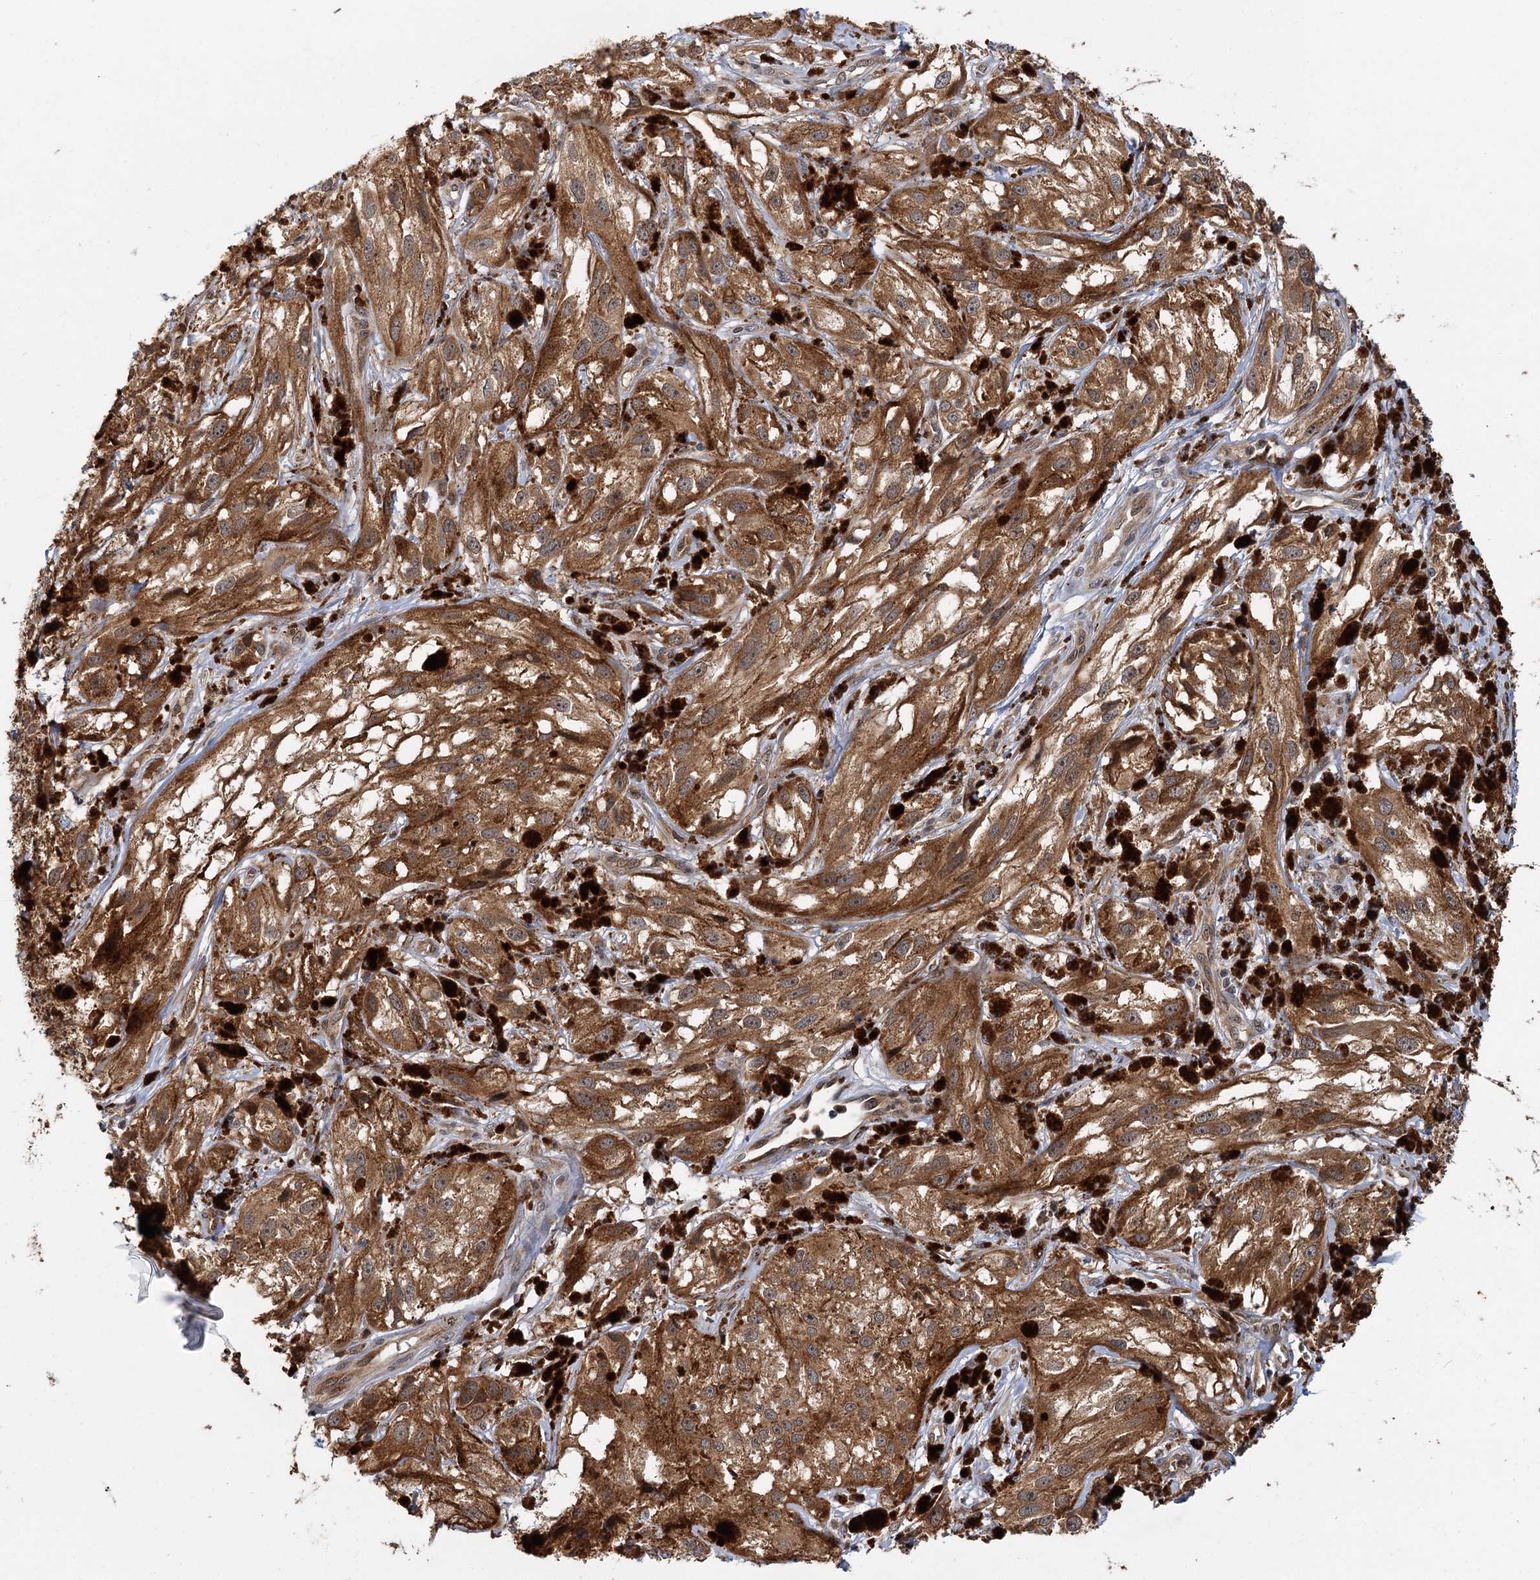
{"staining": {"intensity": "strong", "quantity": ">75%", "location": "cytoplasmic/membranous"}, "tissue": "melanoma", "cell_type": "Tumor cells", "image_type": "cancer", "snomed": [{"axis": "morphology", "description": "Malignant melanoma, NOS"}, {"axis": "topography", "description": "Skin"}], "caption": "An IHC micrograph of tumor tissue is shown. Protein staining in brown shows strong cytoplasmic/membranous positivity in melanoma within tumor cells. The staining was performed using DAB (3,3'-diaminobenzidine) to visualize the protein expression in brown, while the nuclei were stained in blue with hematoxylin (Magnification: 20x).", "gene": "APBA2", "patient": {"sex": "male", "age": 88}}